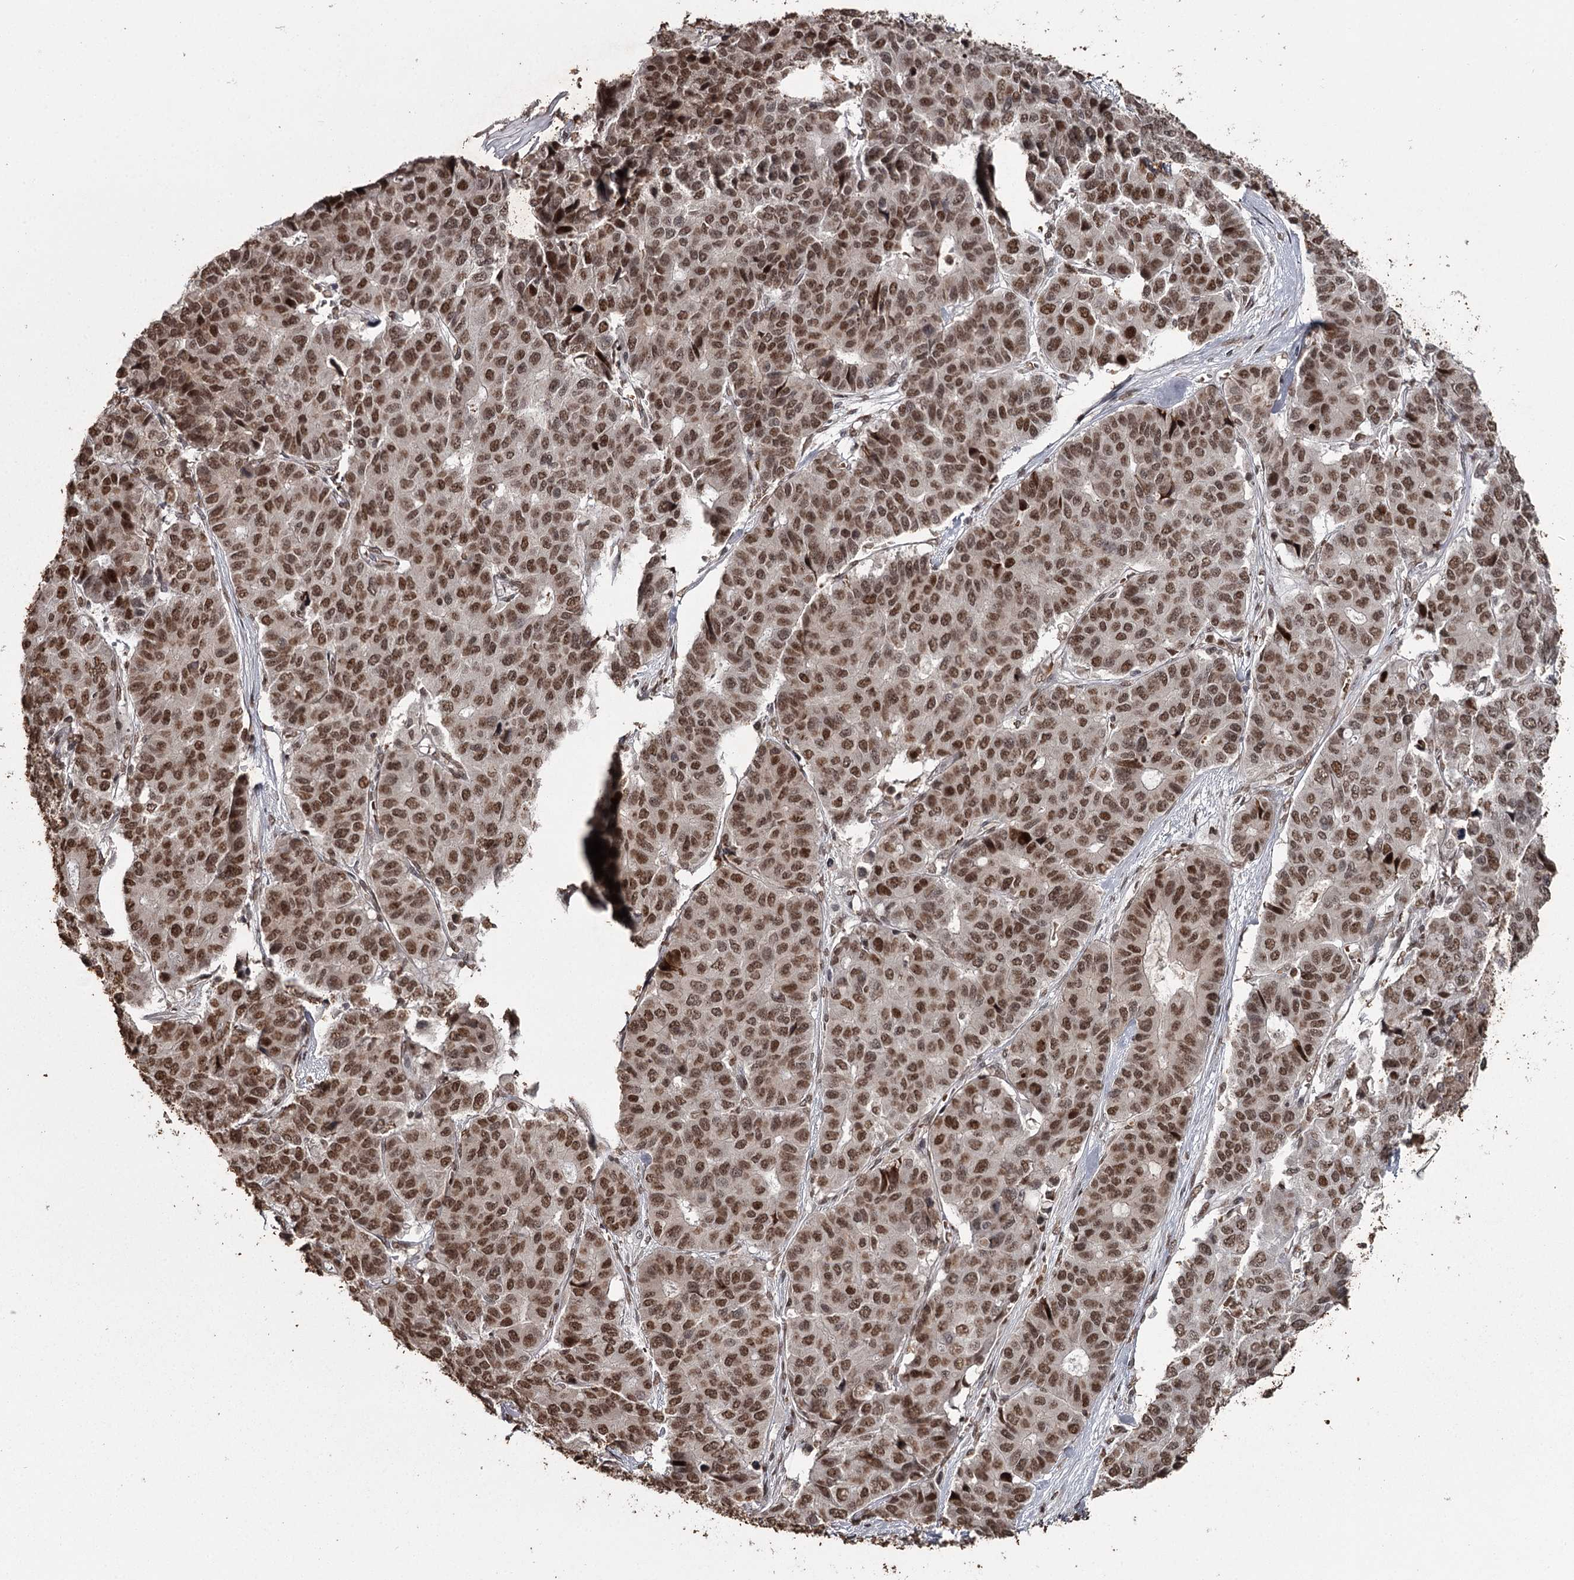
{"staining": {"intensity": "strong", "quantity": ">75%", "location": "nuclear"}, "tissue": "pancreatic cancer", "cell_type": "Tumor cells", "image_type": "cancer", "snomed": [{"axis": "morphology", "description": "Adenocarcinoma, NOS"}, {"axis": "topography", "description": "Pancreas"}], "caption": "Pancreatic cancer tissue displays strong nuclear positivity in approximately >75% of tumor cells, visualized by immunohistochemistry.", "gene": "THYN1", "patient": {"sex": "male", "age": 50}}